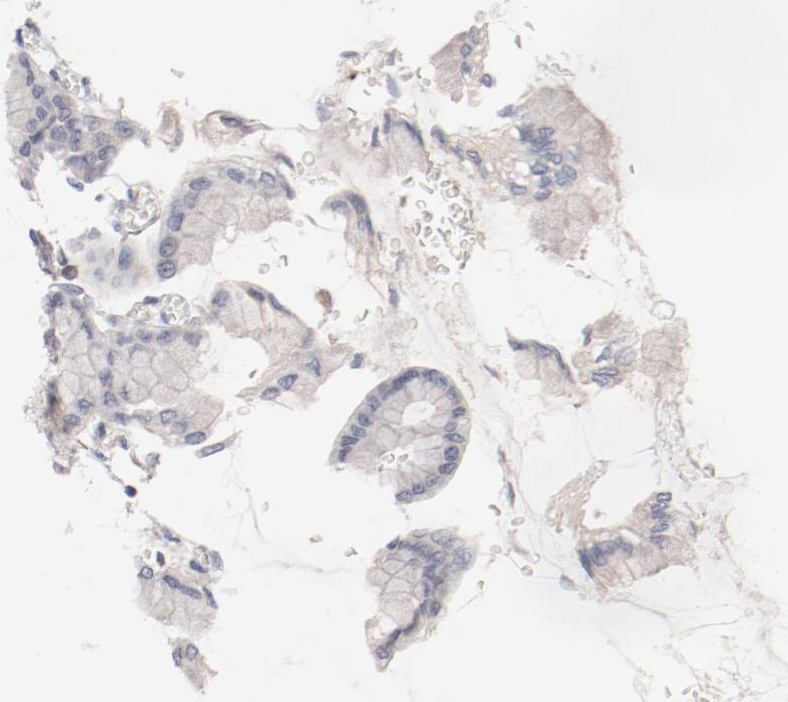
{"staining": {"intensity": "negative", "quantity": "none", "location": "none"}, "tissue": "stomach", "cell_type": "Glandular cells", "image_type": "normal", "snomed": [{"axis": "morphology", "description": "Normal tissue, NOS"}, {"axis": "topography", "description": "Stomach, upper"}], "caption": "Micrograph shows no protein expression in glandular cells of normal stomach. Nuclei are stained in blue.", "gene": "CBL", "patient": {"sex": "female", "age": 56}}